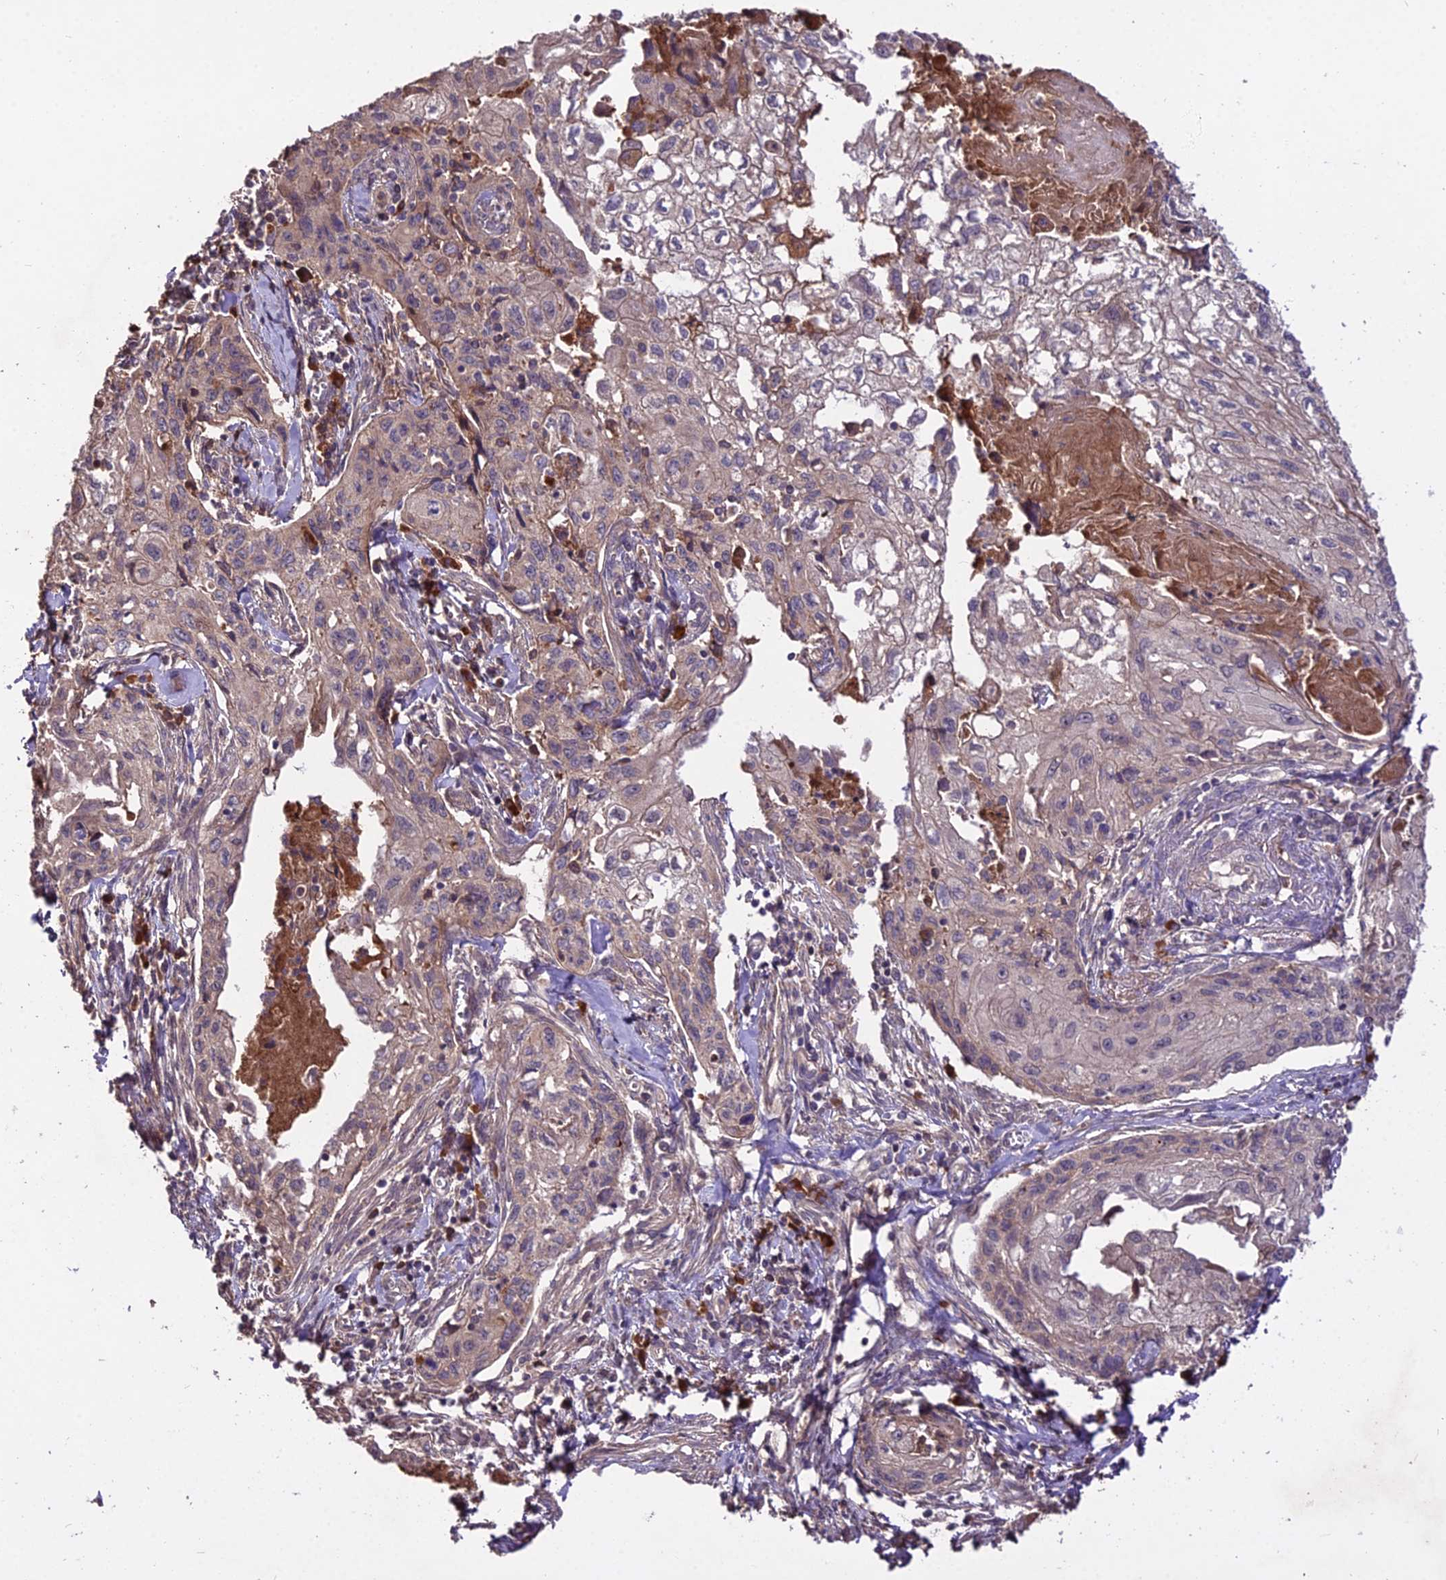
{"staining": {"intensity": "weak", "quantity": "<25%", "location": "cytoplasmic/membranous"}, "tissue": "cervical cancer", "cell_type": "Tumor cells", "image_type": "cancer", "snomed": [{"axis": "morphology", "description": "Squamous cell carcinoma, NOS"}, {"axis": "topography", "description": "Cervix"}], "caption": "The micrograph shows no staining of tumor cells in cervical cancer.", "gene": "KCTD16", "patient": {"sex": "female", "age": 67}}